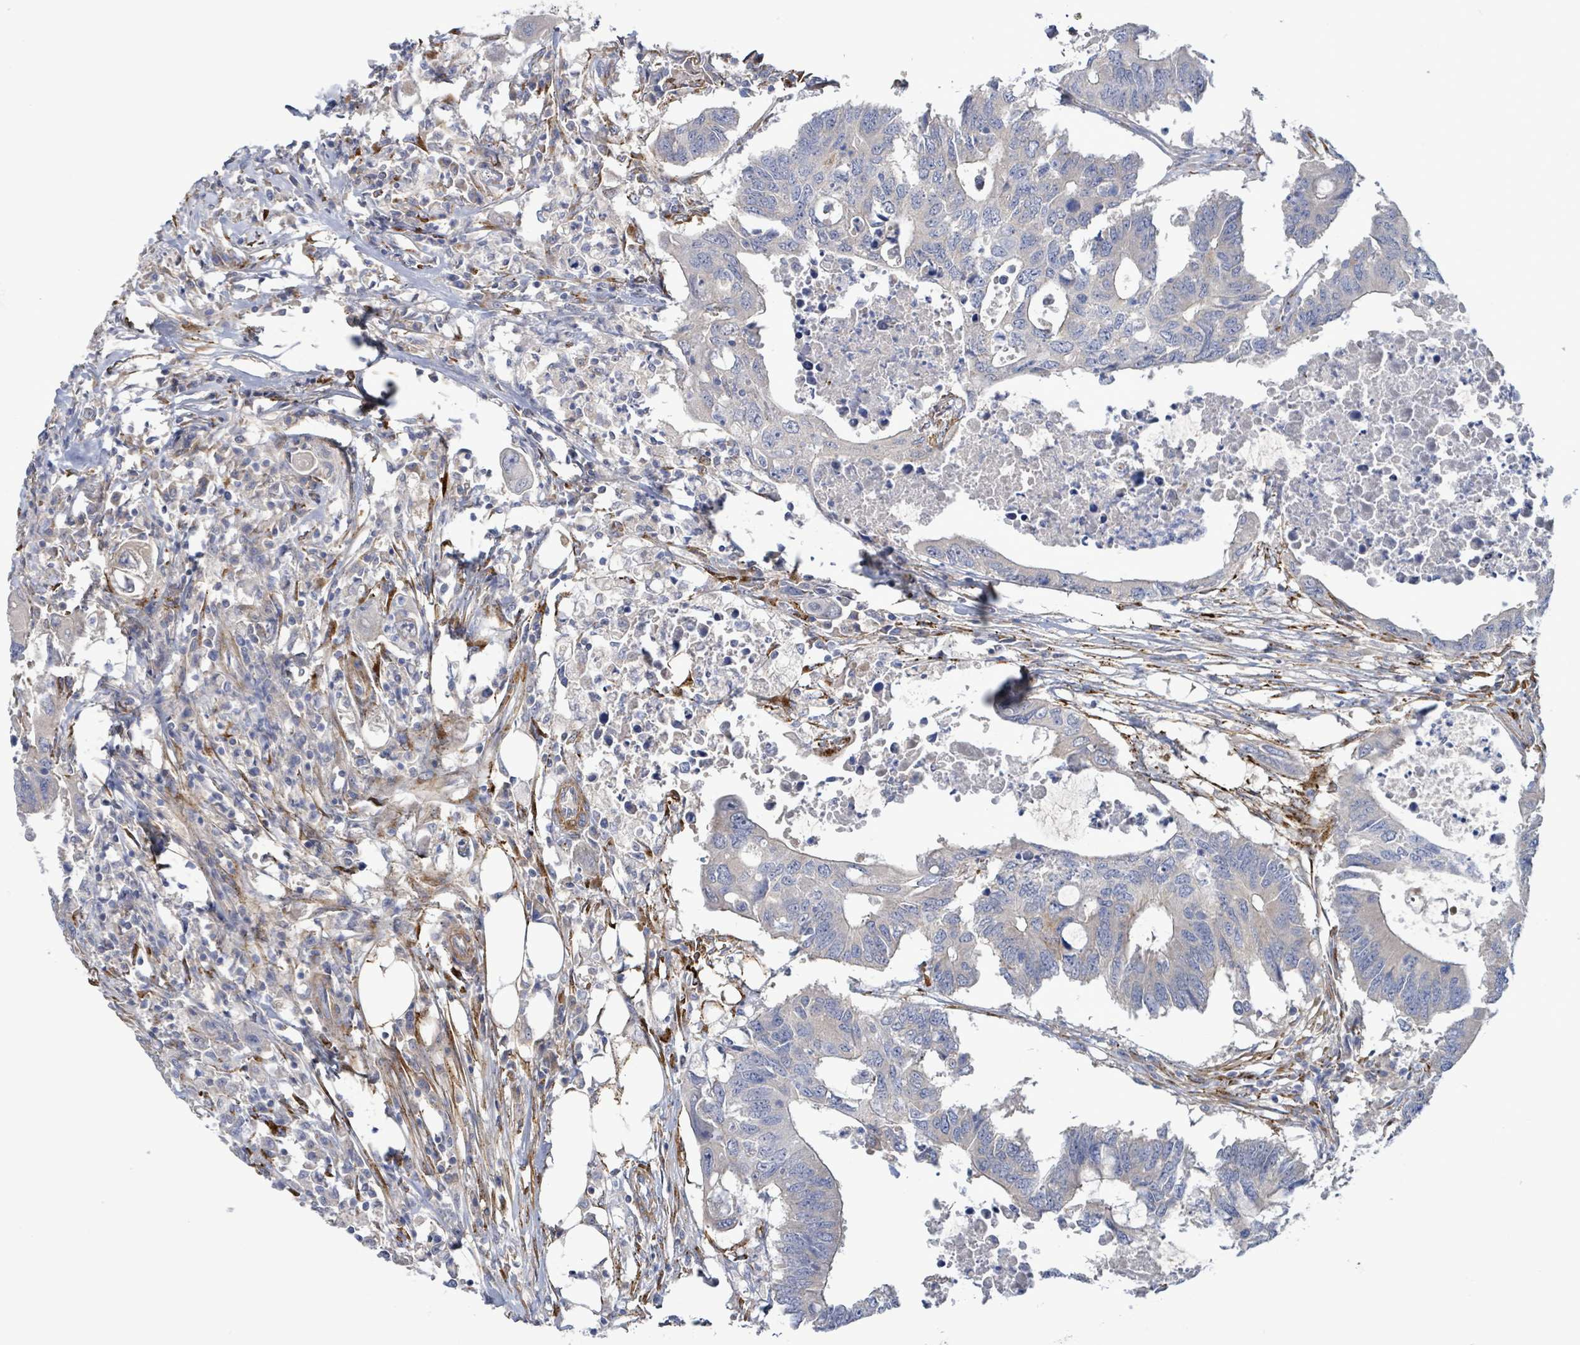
{"staining": {"intensity": "negative", "quantity": "none", "location": "none"}, "tissue": "colorectal cancer", "cell_type": "Tumor cells", "image_type": "cancer", "snomed": [{"axis": "morphology", "description": "Adenocarcinoma, NOS"}, {"axis": "topography", "description": "Colon"}], "caption": "Immunohistochemical staining of adenocarcinoma (colorectal) exhibits no significant positivity in tumor cells.", "gene": "DMRTC1B", "patient": {"sex": "male", "age": 71}}